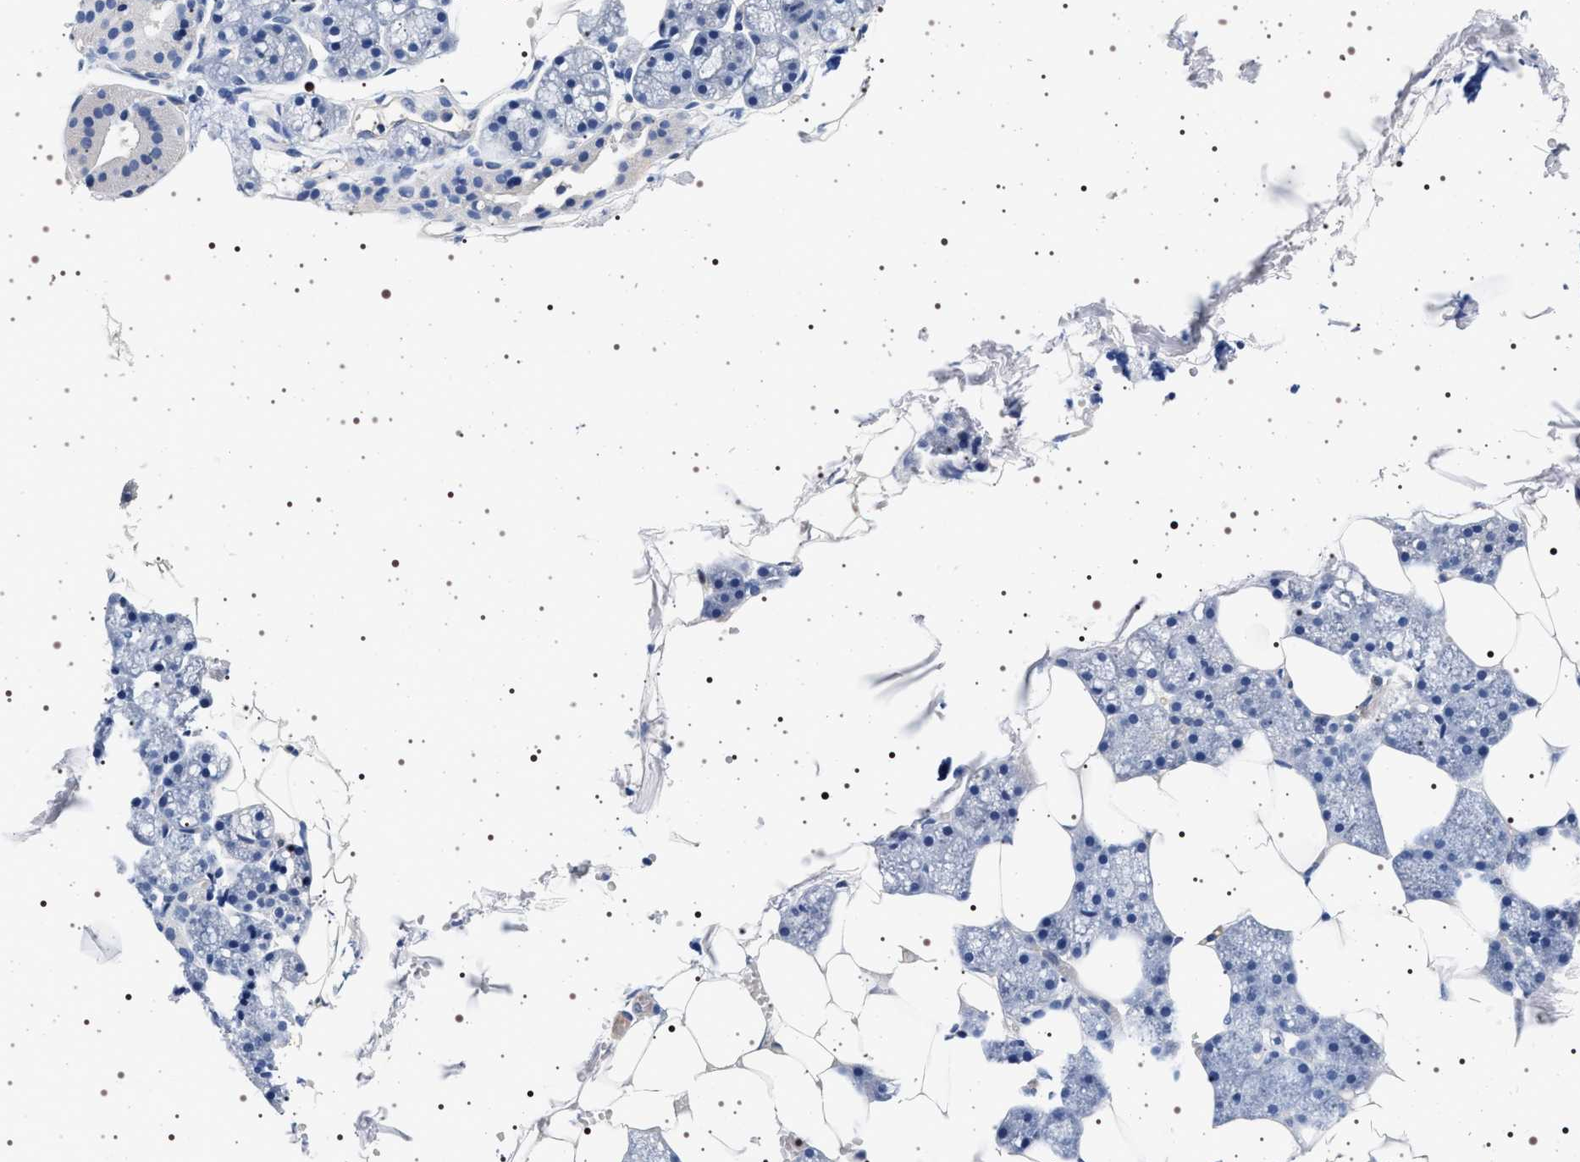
{"staining": {"intensity": "negative", "quantity": "none", "location": "none"}, "tissue": "salivary gland", "cell_type": "Glandular cells", "image_type": "normal", "snomed": [{"axis": "morphology", "description": "Normal tissue, NOS"}, {"axis": "topography", "description": "Salivary gland"}], "caption": "The IHC image has no significant expression in glandular cells of salivary gland.", "gene": "HSD17B1", "patient": {"sex": "male", "age": 62}}